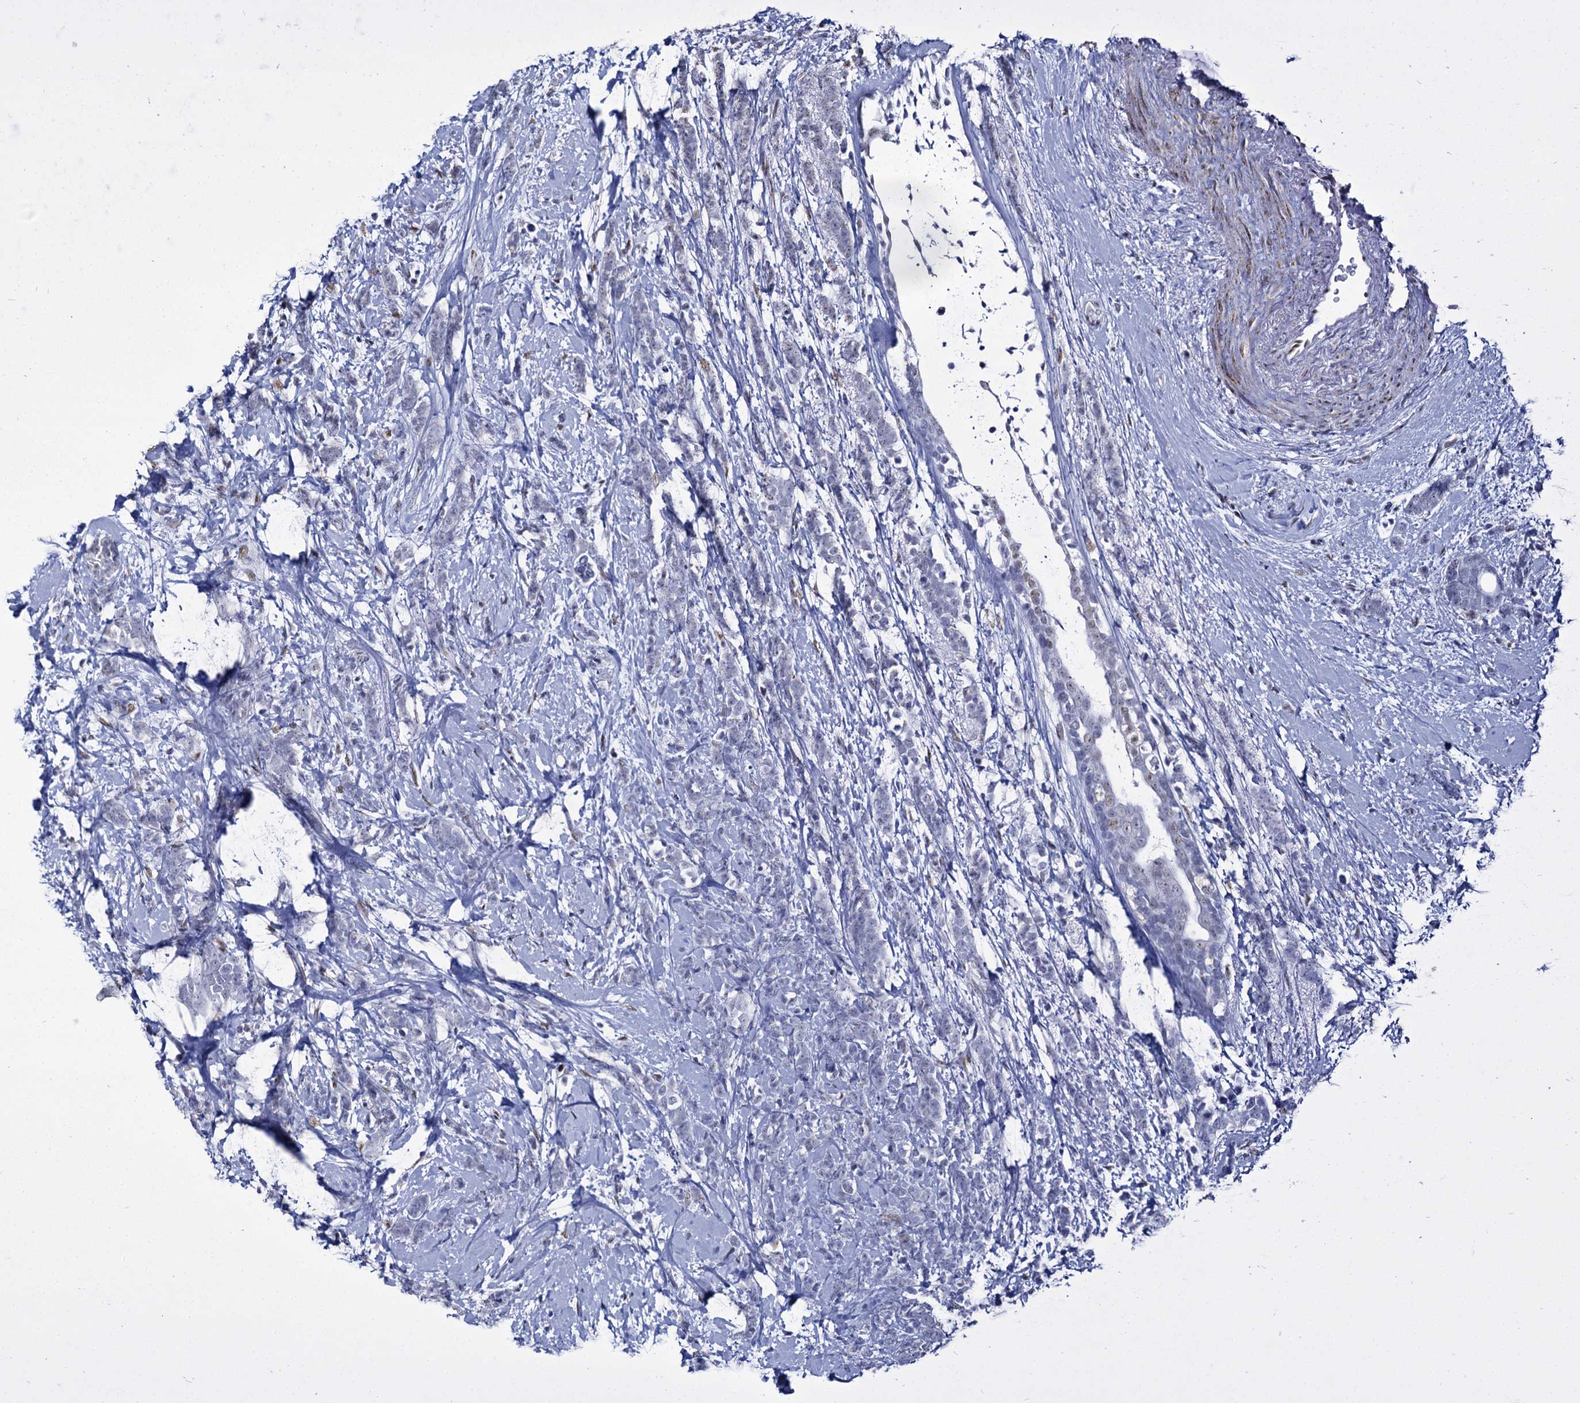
{"staining": {"intensity": "negative", "quantity": "none", "location": "none"}, "tissue": "breast cancer", "cell_type": "Tumor cells", "image_type": "cancer", "snomed": [{"axis": "morphology", "description": "Lobular carcinoma"}, {"axis": "topography", "description": "Breast"}], "caption": "This is an IHC image of breast lobular carcinoma. There is no expression in tumor cells.", "gene": "RPUSD4", "patient": {"sex": "female", "age": 58}}